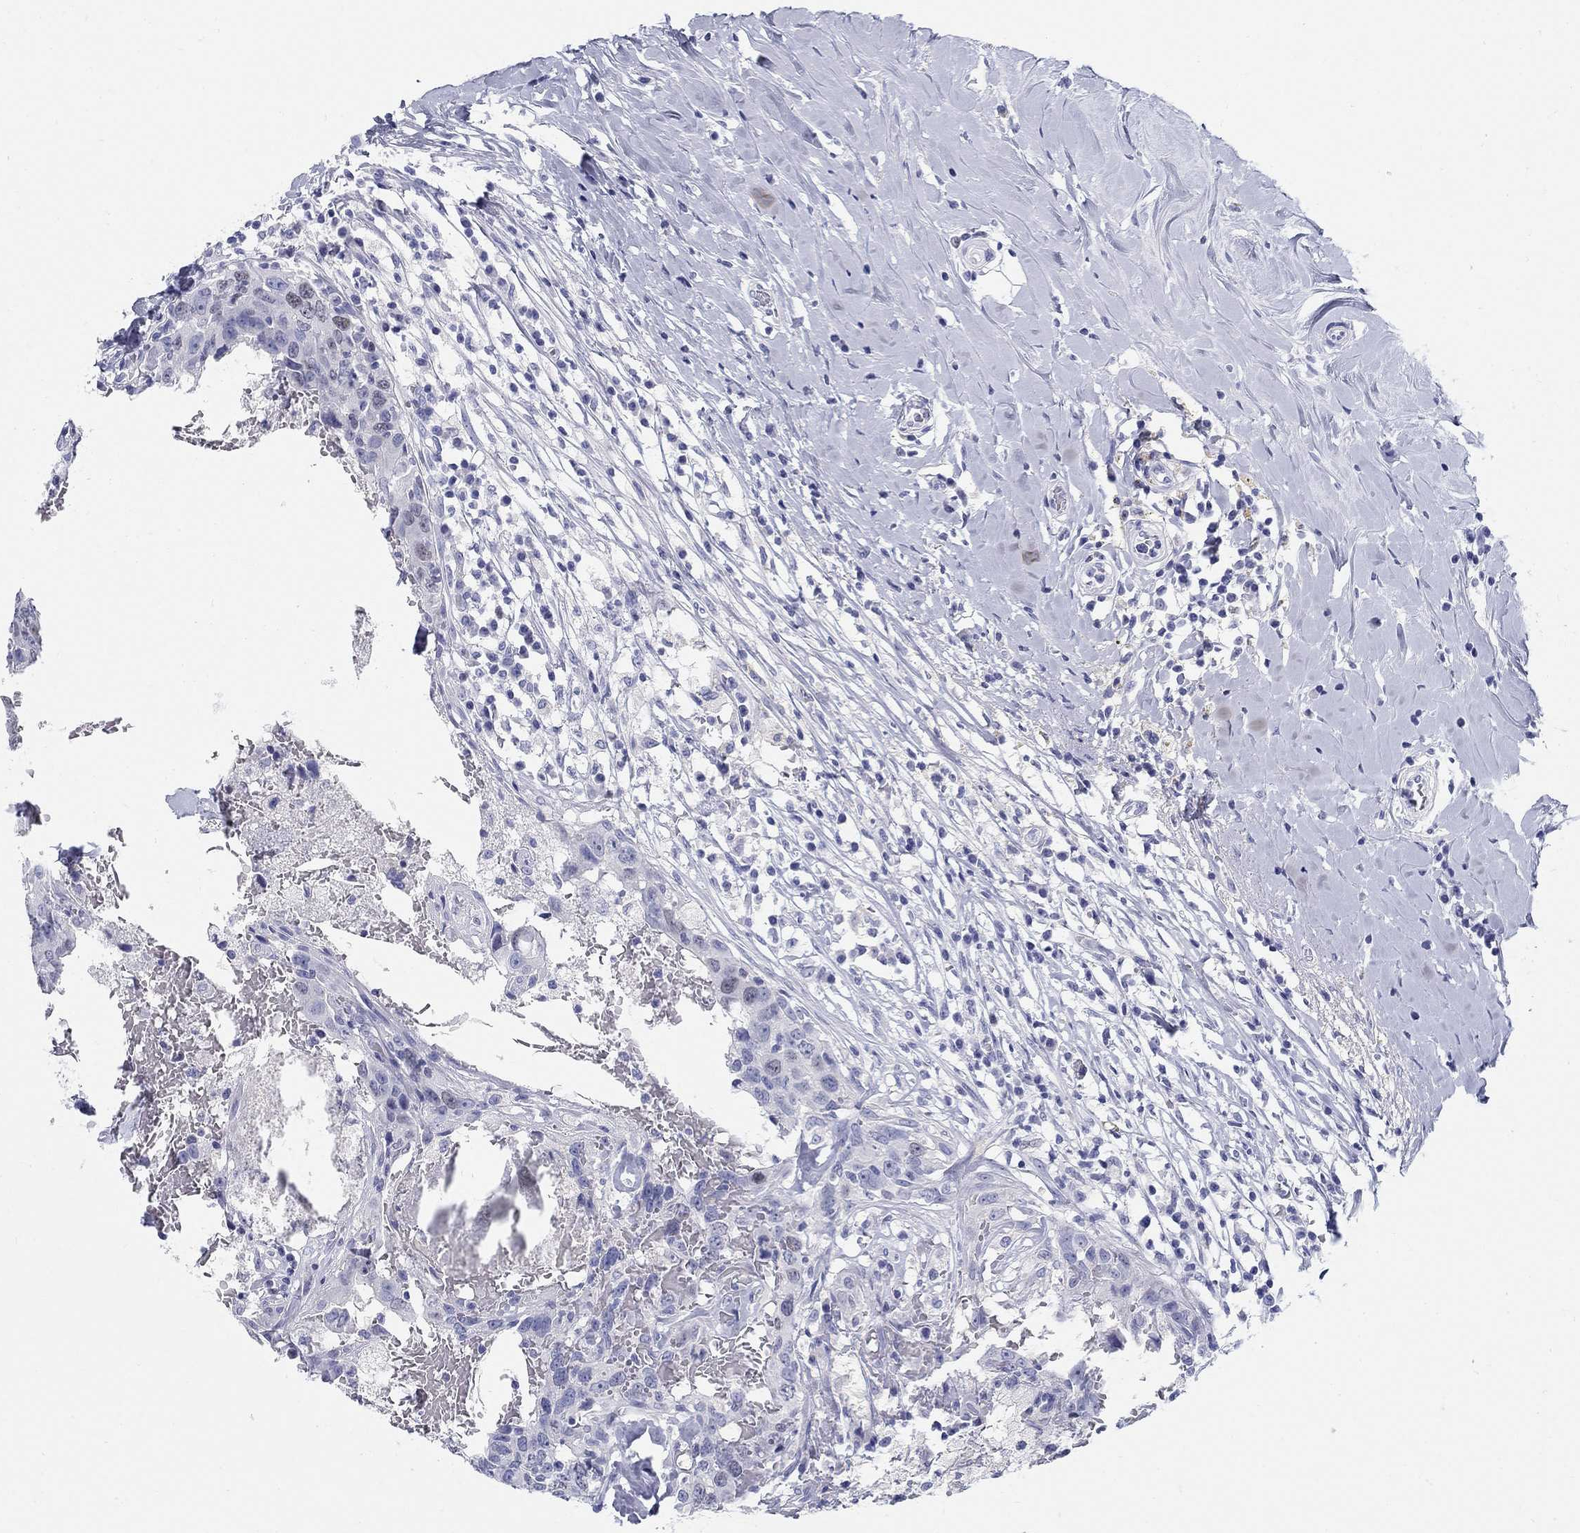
{"staining": {"intensity": "negative", "quantity": "none", "location": "none"}, "tissue": "breast cancer", "cell_type": "Tumor cells", "image_type": "cancer", "snomed": [{"axis": "morphology", "description": "Duct carcinoma"}, {"axis": "topography", "description": "Breast"}], "caption": "Immunohistochemistry (IHC) of breast cancer displays no staining in tumor cells. (DAB IHC visualized using brightfield microscopy, high magnification).", "gene": "LAMP5", "patient": {"sex": "female", "age": 27}}